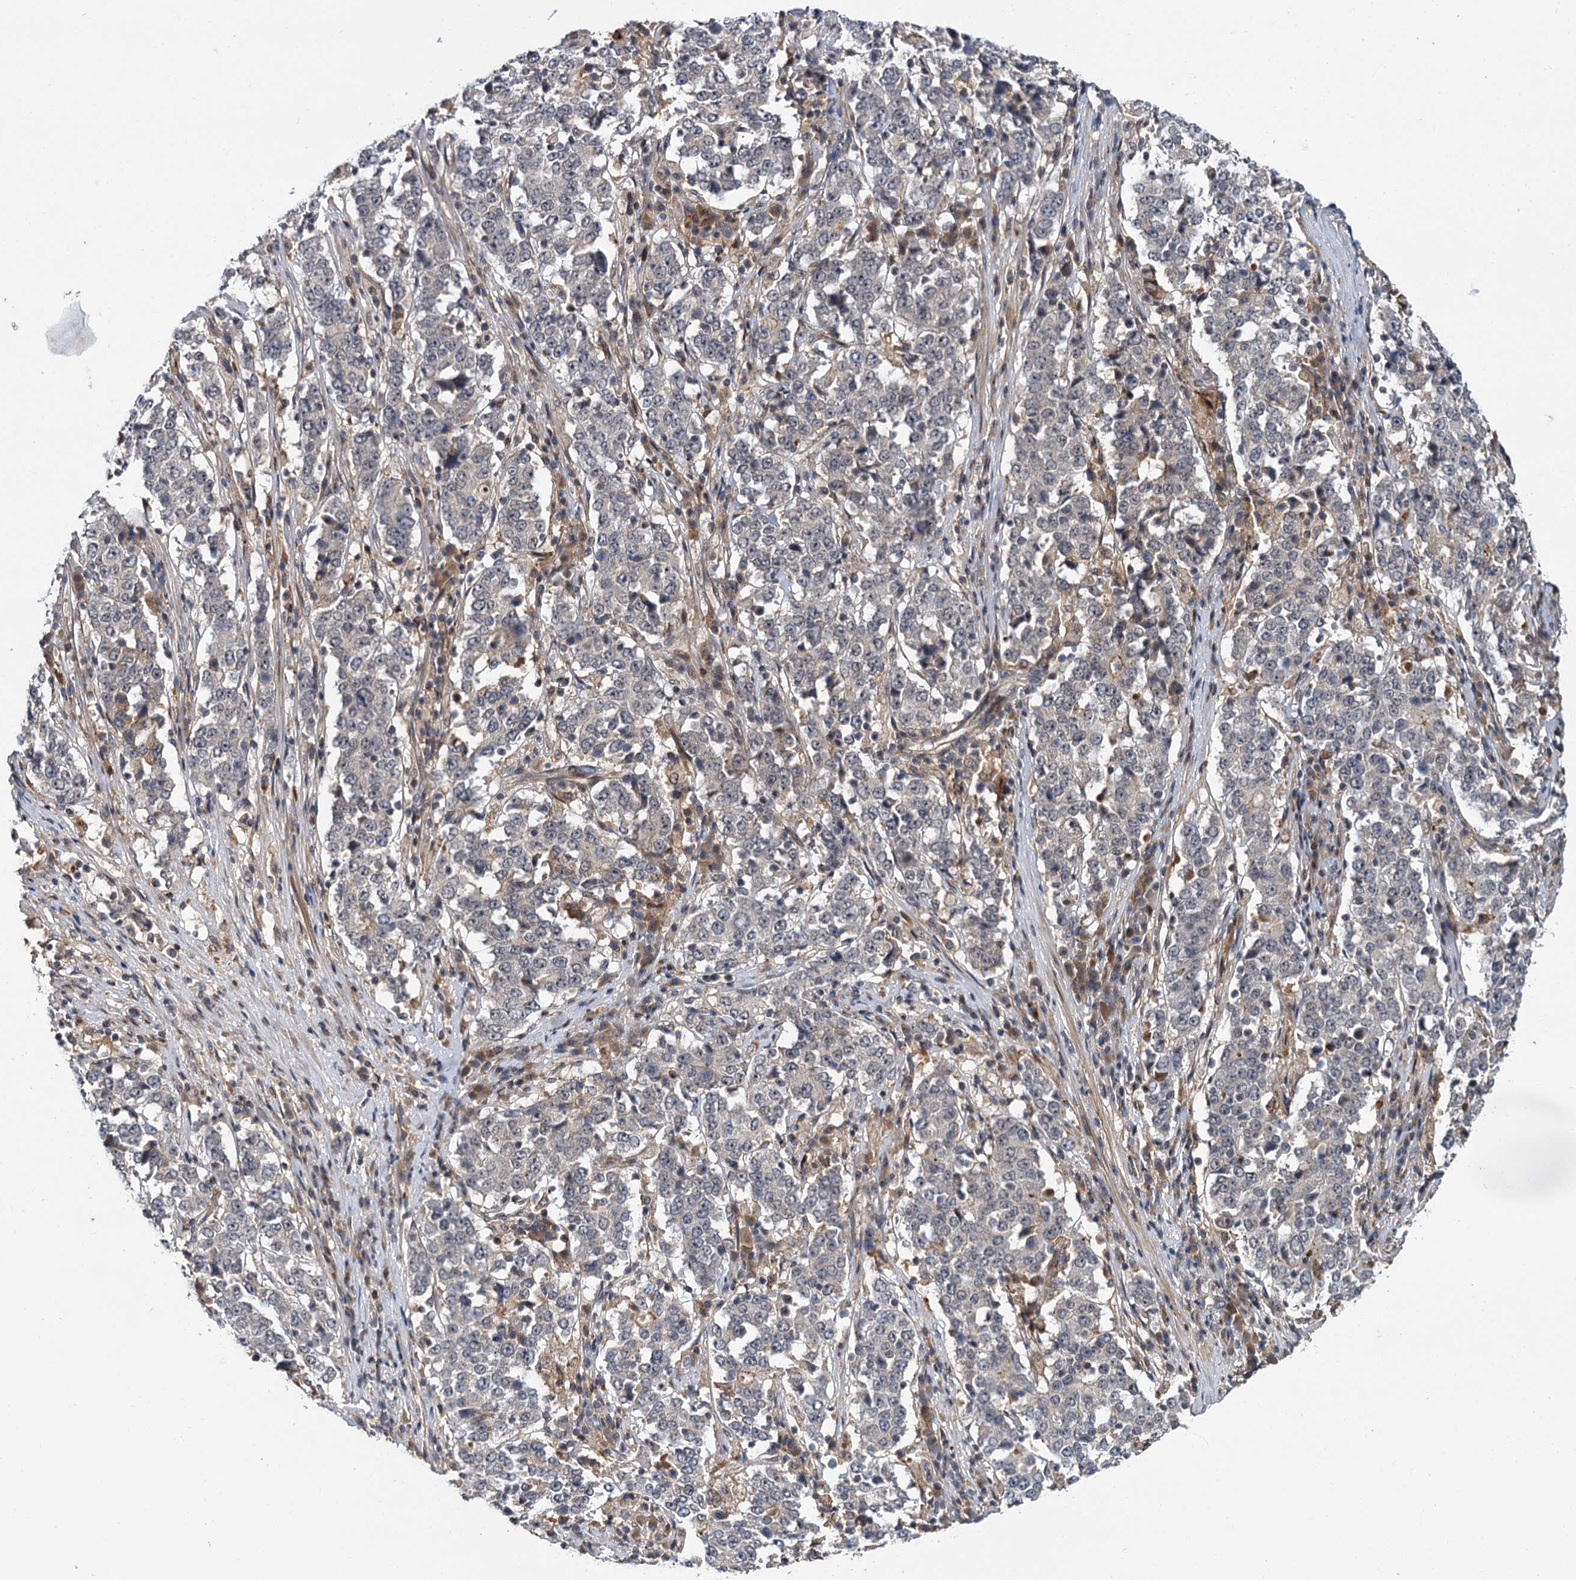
{"staining": {"intensity": "negative", "quantity": "none", "location": "none"}, "tissue": "stomach cancer", "cell_type": "Tumor cells", "image_type": "cancer", "snomed": [{"axis": "morphology", "description": "Adenocarcinoma, NOS"}, {"axis": "topography", "description": "Stomach"}], "caption": "Immunohistochemical staining of human adenocarcinoma (stomach) reveals no significant positivity in tumor cells.", "gene": "MBD6", "patient": {"sex": "male", "age": 59}}